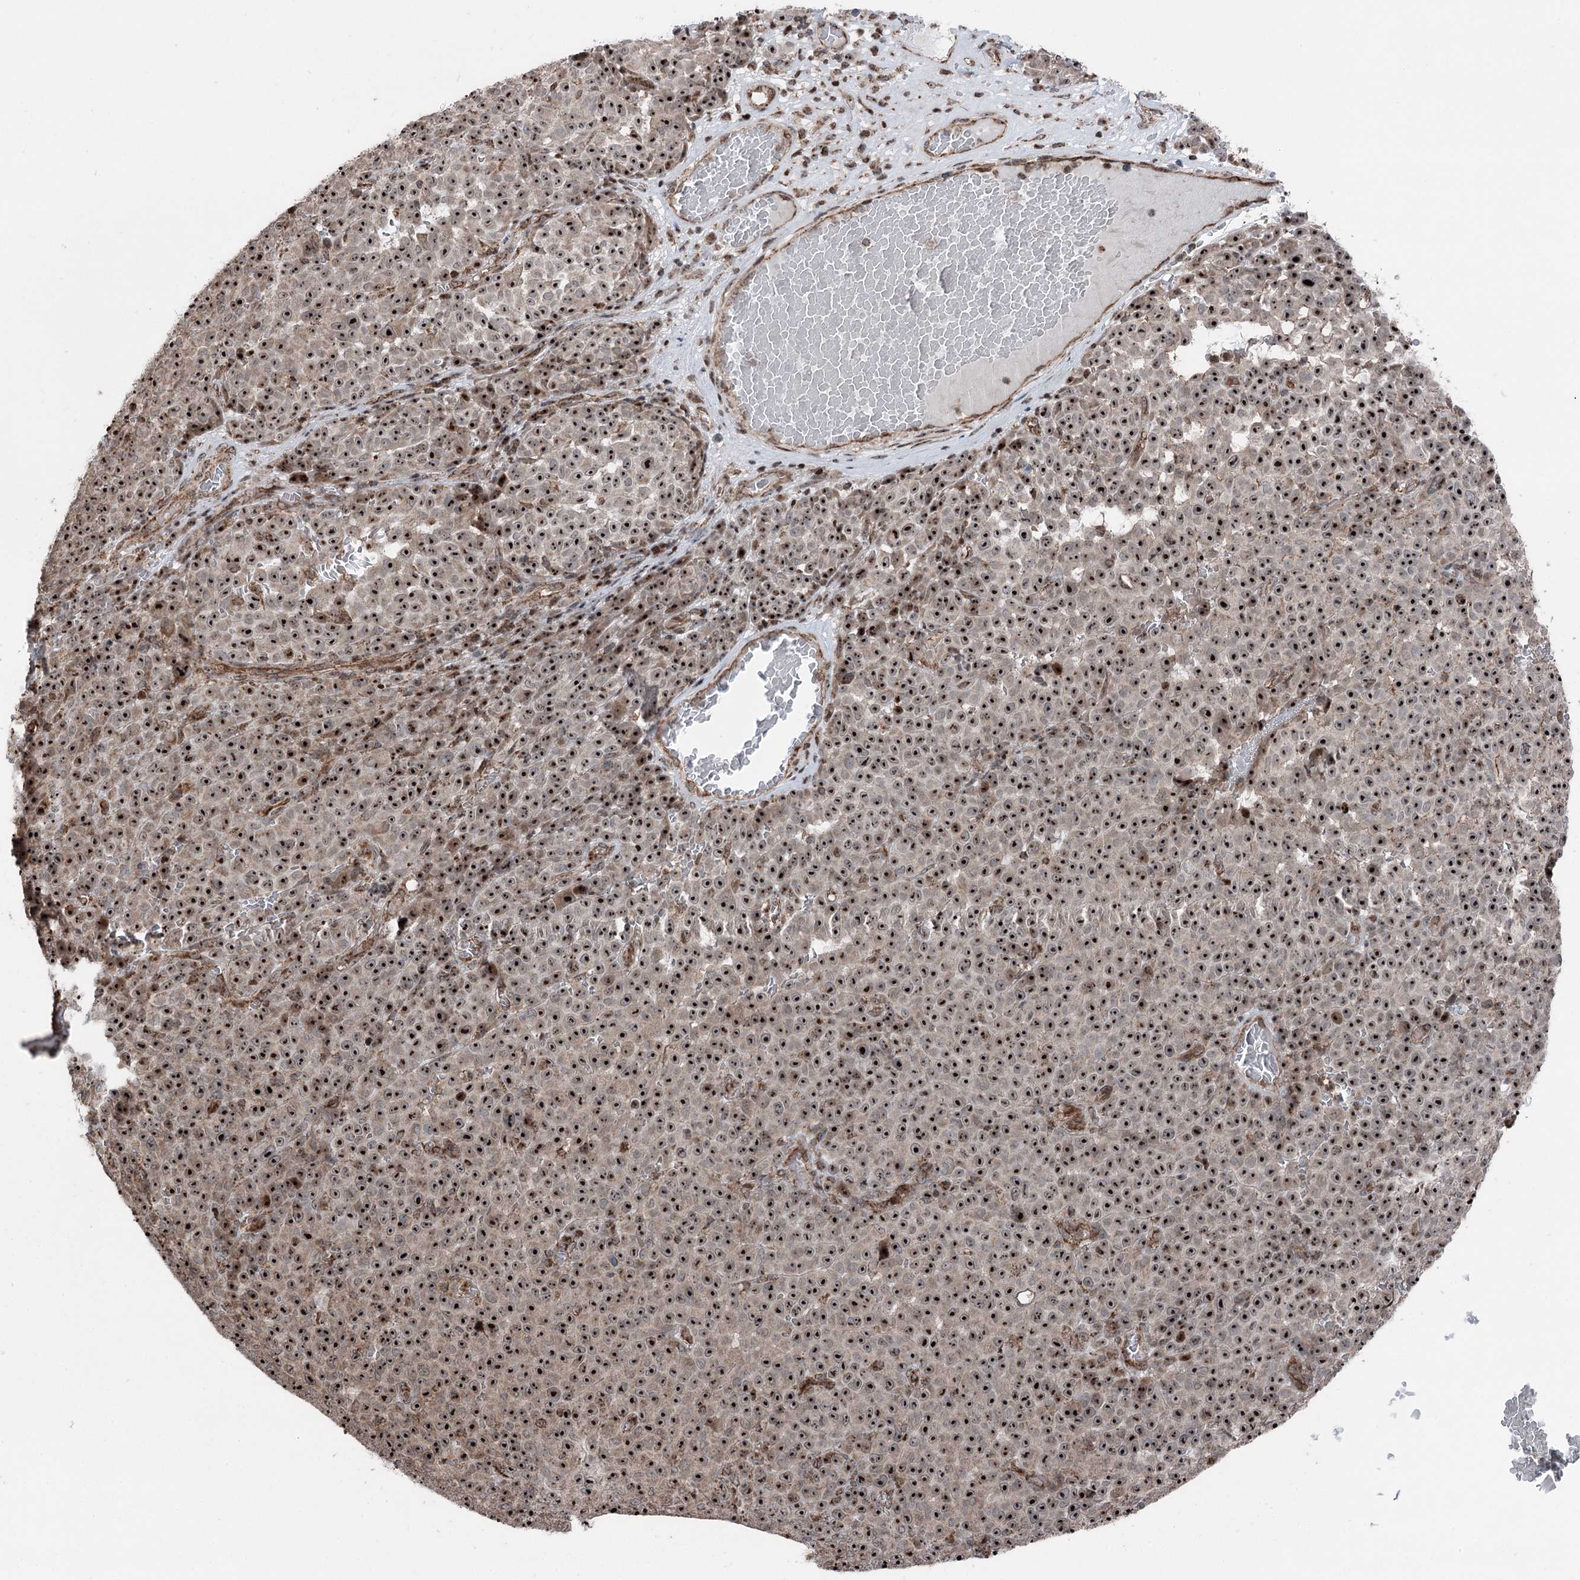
{"staining": {"intensity": "strong", "quantity": ">75%", "location": "nuclear"}, "tissue": "melanoma", "cell_type": "Tumor cells", "image_type": "cancer", "snomed": [{"axis": "morphology", "description": "Malignant melanoma, NOS"}, {"axis": "topography", "description": "Skin"}], "caption": "Immunohistochemistry (IHC) image of malignant melanoma stained for a protein (brown), which demonstrates high levels of strong nuclear positivity in about >75% of tumor cells.", "gene": "STEEP1", "patient": {"sex": "female", "age": 82}}